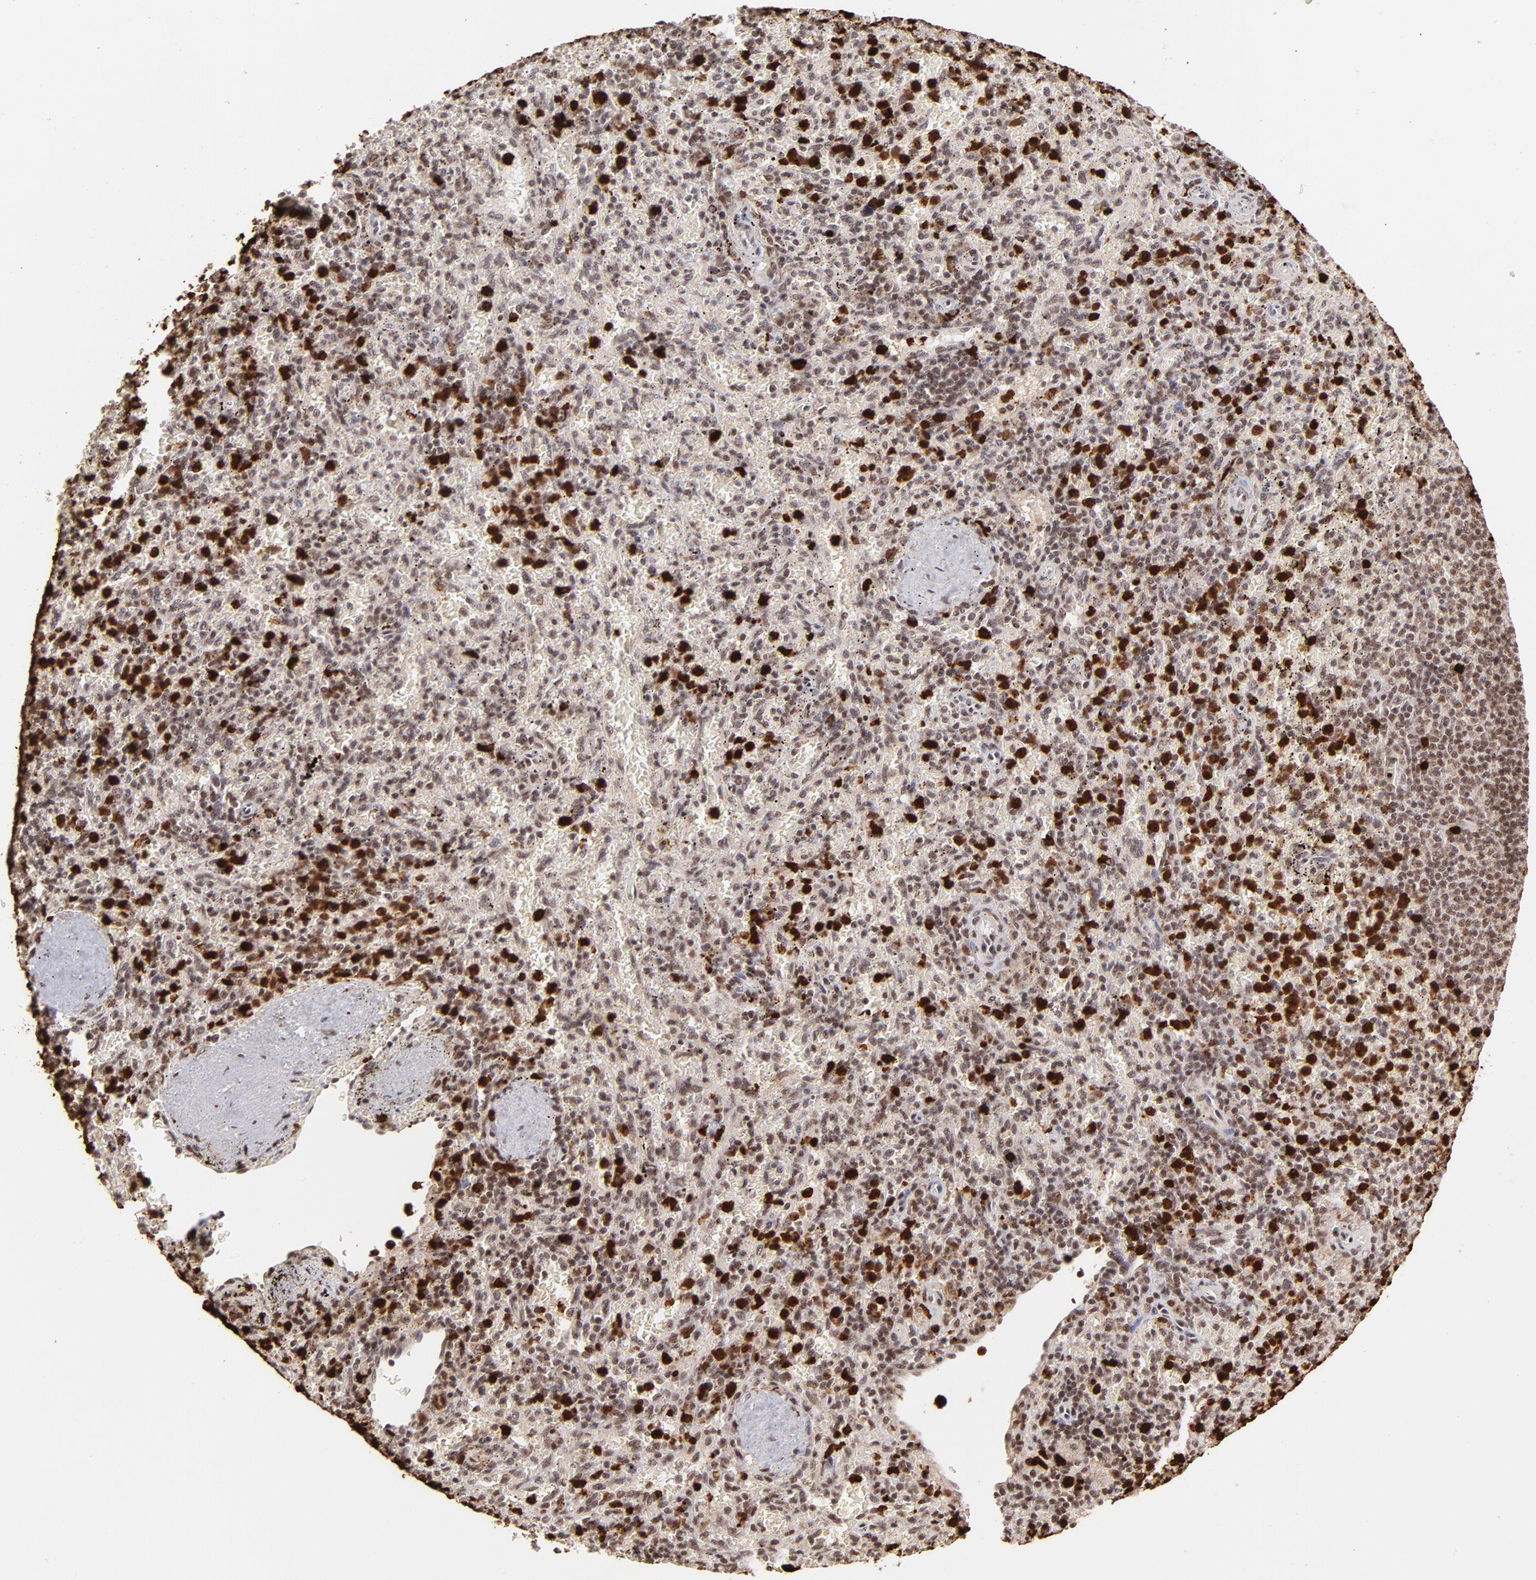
{"staining": {"intensity": "moderate", "quantity": ">75%", "location": "cytoplasmic/membranous,nuclear"}, "tissue": "spleen", "cell_type": "Cells in red pulp", "image_type": "normal", "snomed": [{"axis": "morphology", "description": "Normal tissue, NOS"}, {"axis": "topography", "description": "Spleen"}], "caption": "Normal spleen displays moderate cytoplasmic/membranous,nuclear expression in about >75% of cells in red pulp, visualized by immunohistochemistry. Nuclei are stained in blue.", "gene": "ZFX", "patient": {"sex": "female", "age": 43}}